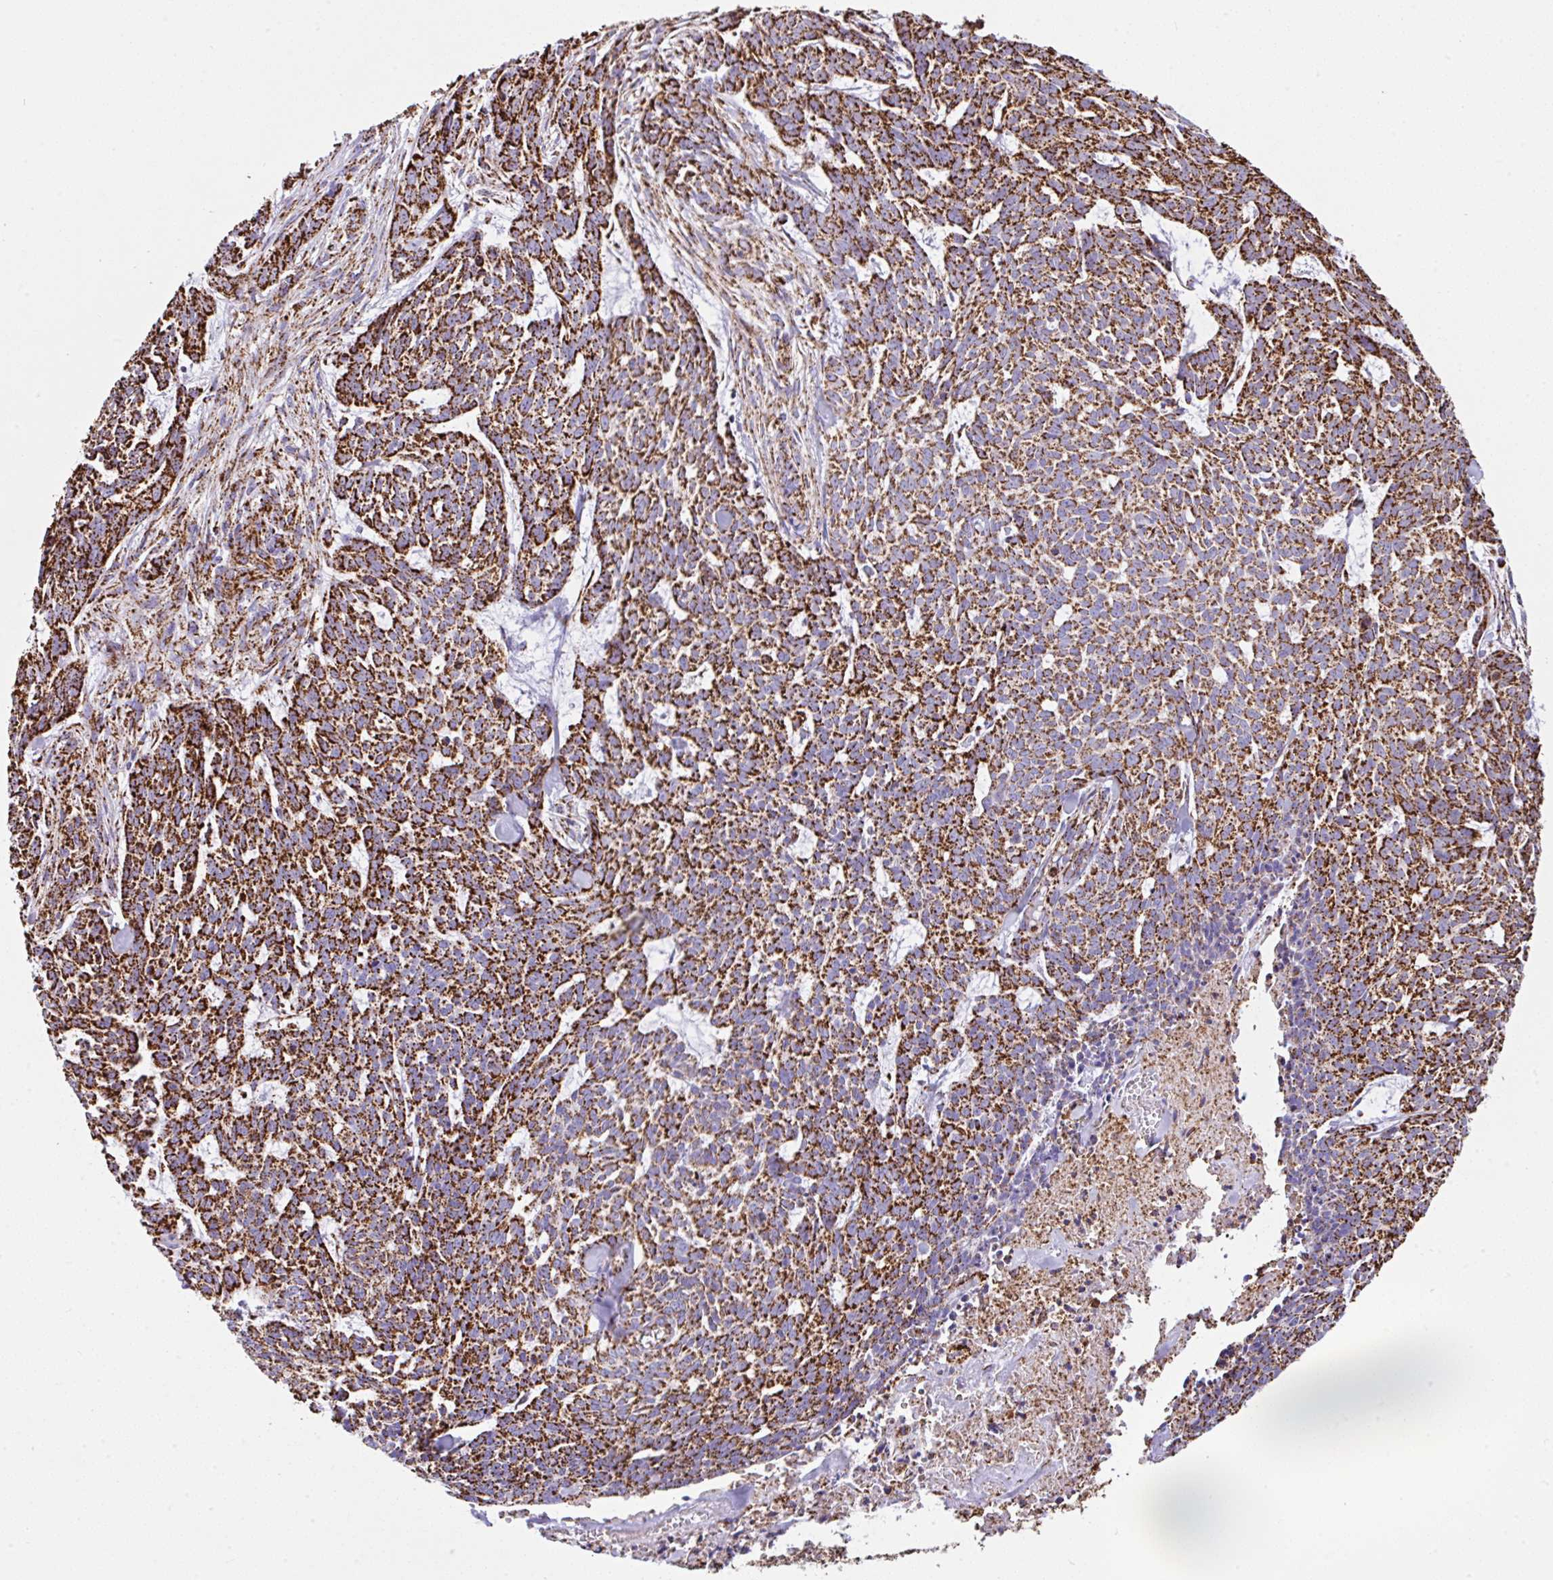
{"staining": {"intensity": "strong", "quantity": ">75%", "location": "cytoplasmic/membranous"}, "tissue": "skin cancer", "cell_type": "Tumor cells", "image_type": "cancer", "snomed": [{"axis": "morphology", "description": "Basal cell carcinoma"}, {"axis": "topography", "description": "Skin"}], "caption": "IHC photomicrograph of neoplastic tissue: skin cancer stained using immunohistochemistry (IHC) reveals high levels of strong protein expression localized specifically in the cytoplasmic/membranous of tumor cells, appearing as a cytoplasmic/membranous brown color.", "gene": "ANKRD33B", "patient": {"sex": "female", "age": 93}}